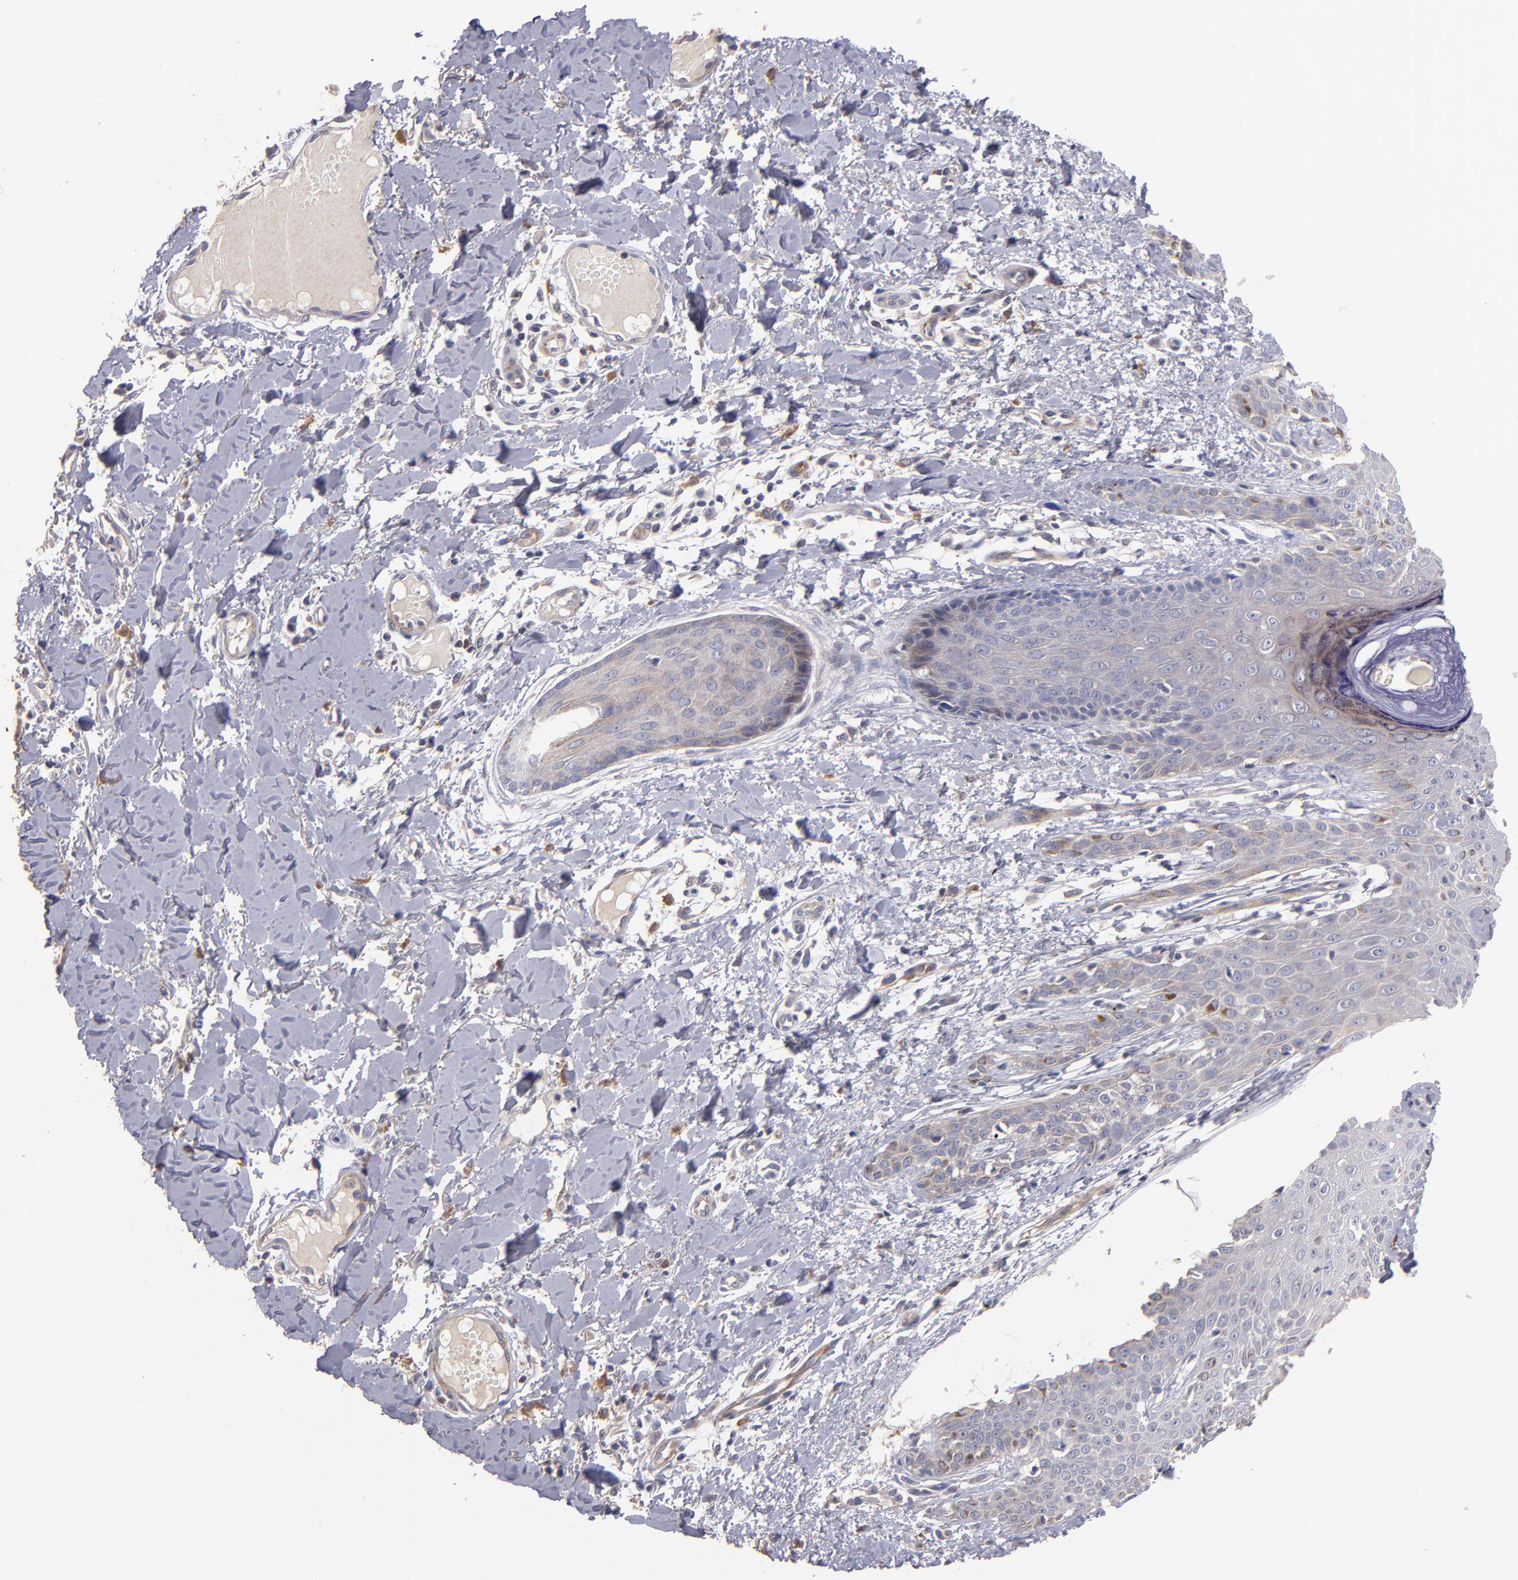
{"staining": {"intensity": "weak", "quantity": ">75%", "location": "cytoplasmic/membranous"}, "tissue": "skin cancer", "cell_type": "Tumor cells", "image_type": "cancer", "snomed": [{"axis": "morphology", "description": "Basal cell carcinoma"}, {"axis": "topography", "description": "Skin"}], "caption": "A high-resolution micrograph shows IHC staining of skin cancer, which exhibits weak cytoplasmic/membranous expression in approximately >75% of tumor cells.", "gene": "MAGEE1", "patient": {"sex": "male", "age": 67}}